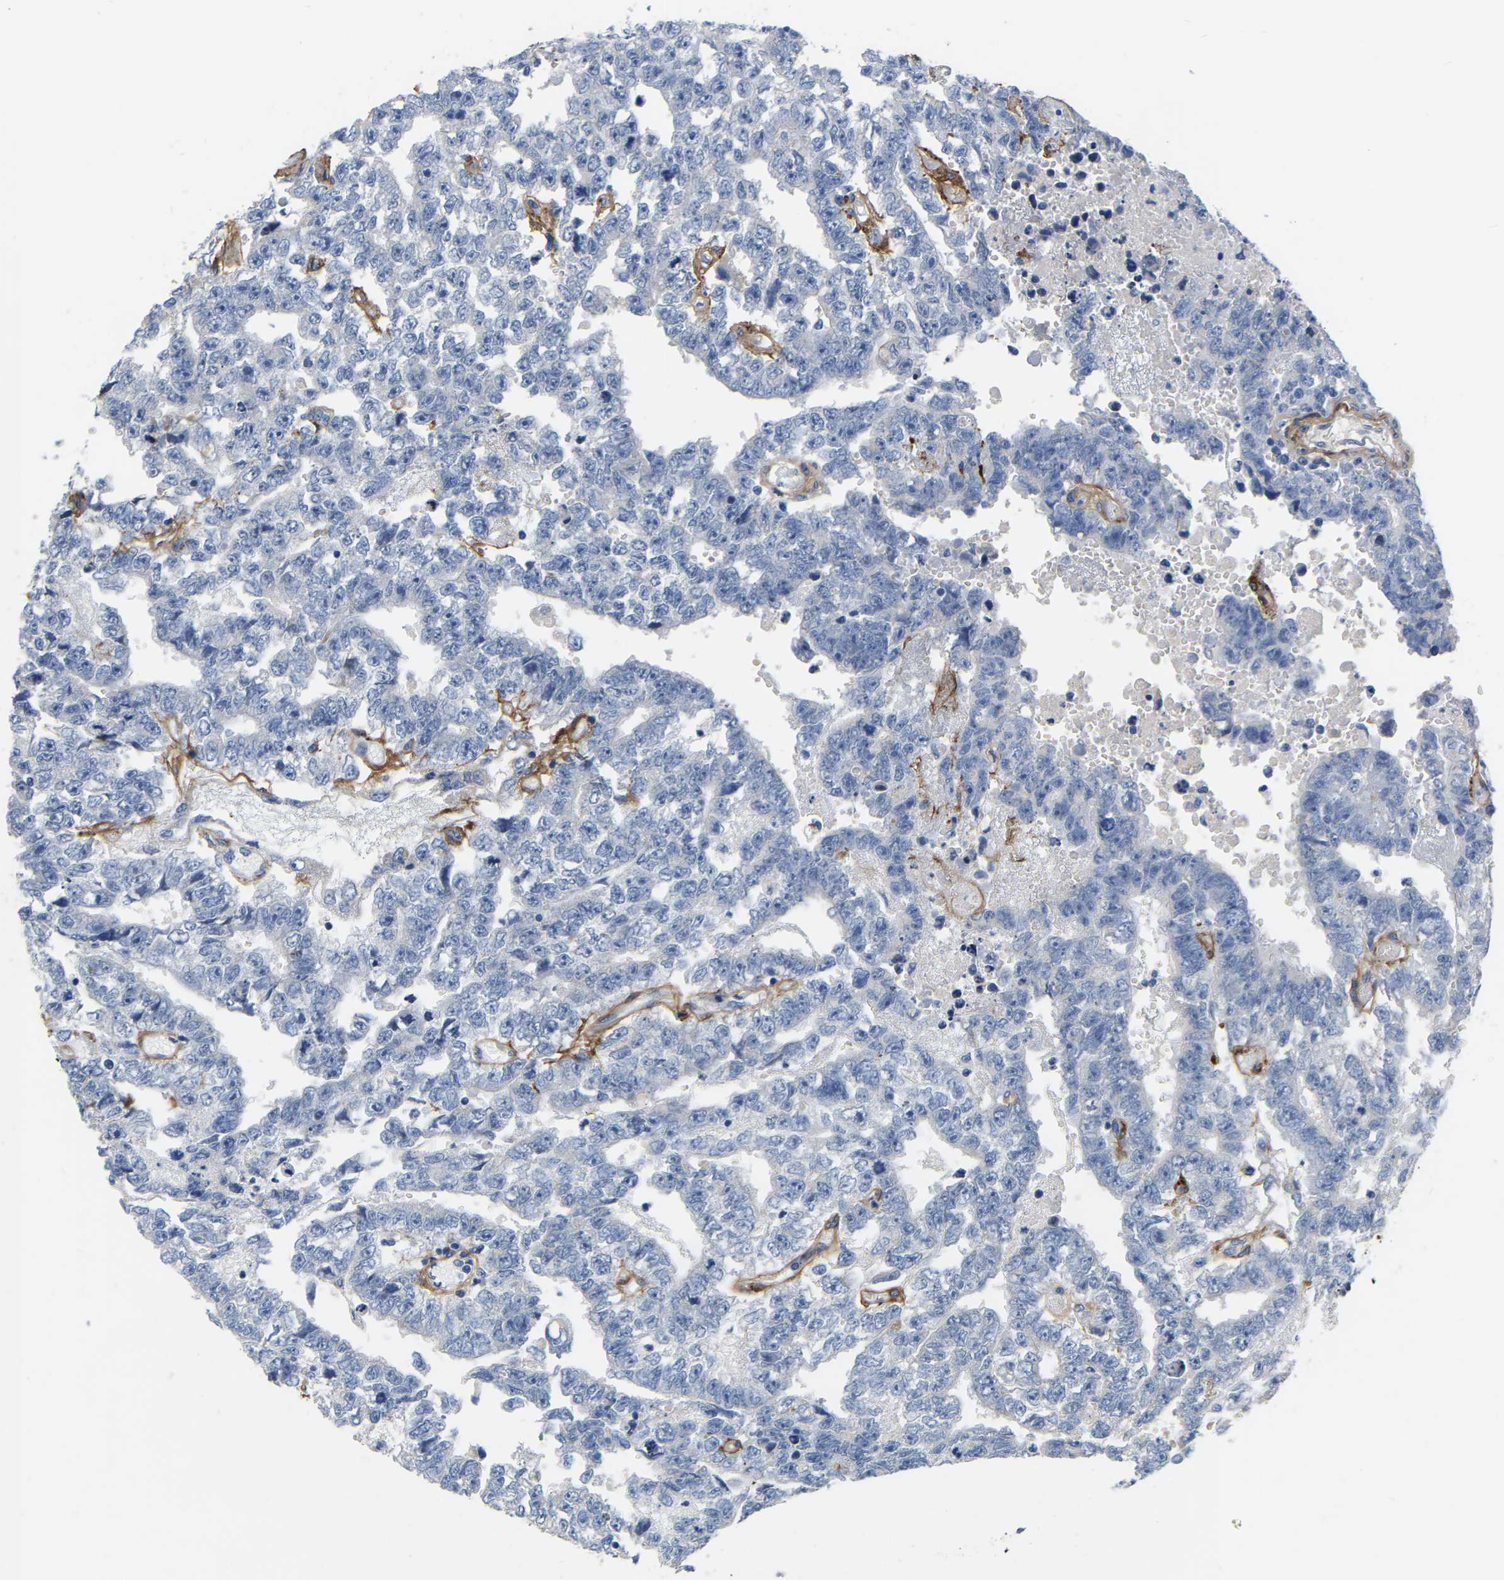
{"staining": {"intensity": "negative", "quantity": "none", "location": "none"}, "tissue": "testis cancer", "cell_type": "Tumor cells", "image_type": "cancer", "snomed": [{"axis": "morphology", "description": "Carcinoma, Embryonal, NOS"}, {"axis": "topography", "description": "Testis"}], "caption": "Immunohistochemical staining of testis embryonal carcinoma displays no significant staining in tumor cells. (DAB (3,3'-diaminobenzidine) IHC, high magnification).", "gene": "COL6A1", "patient": {"sex": "male", "age": 25}}